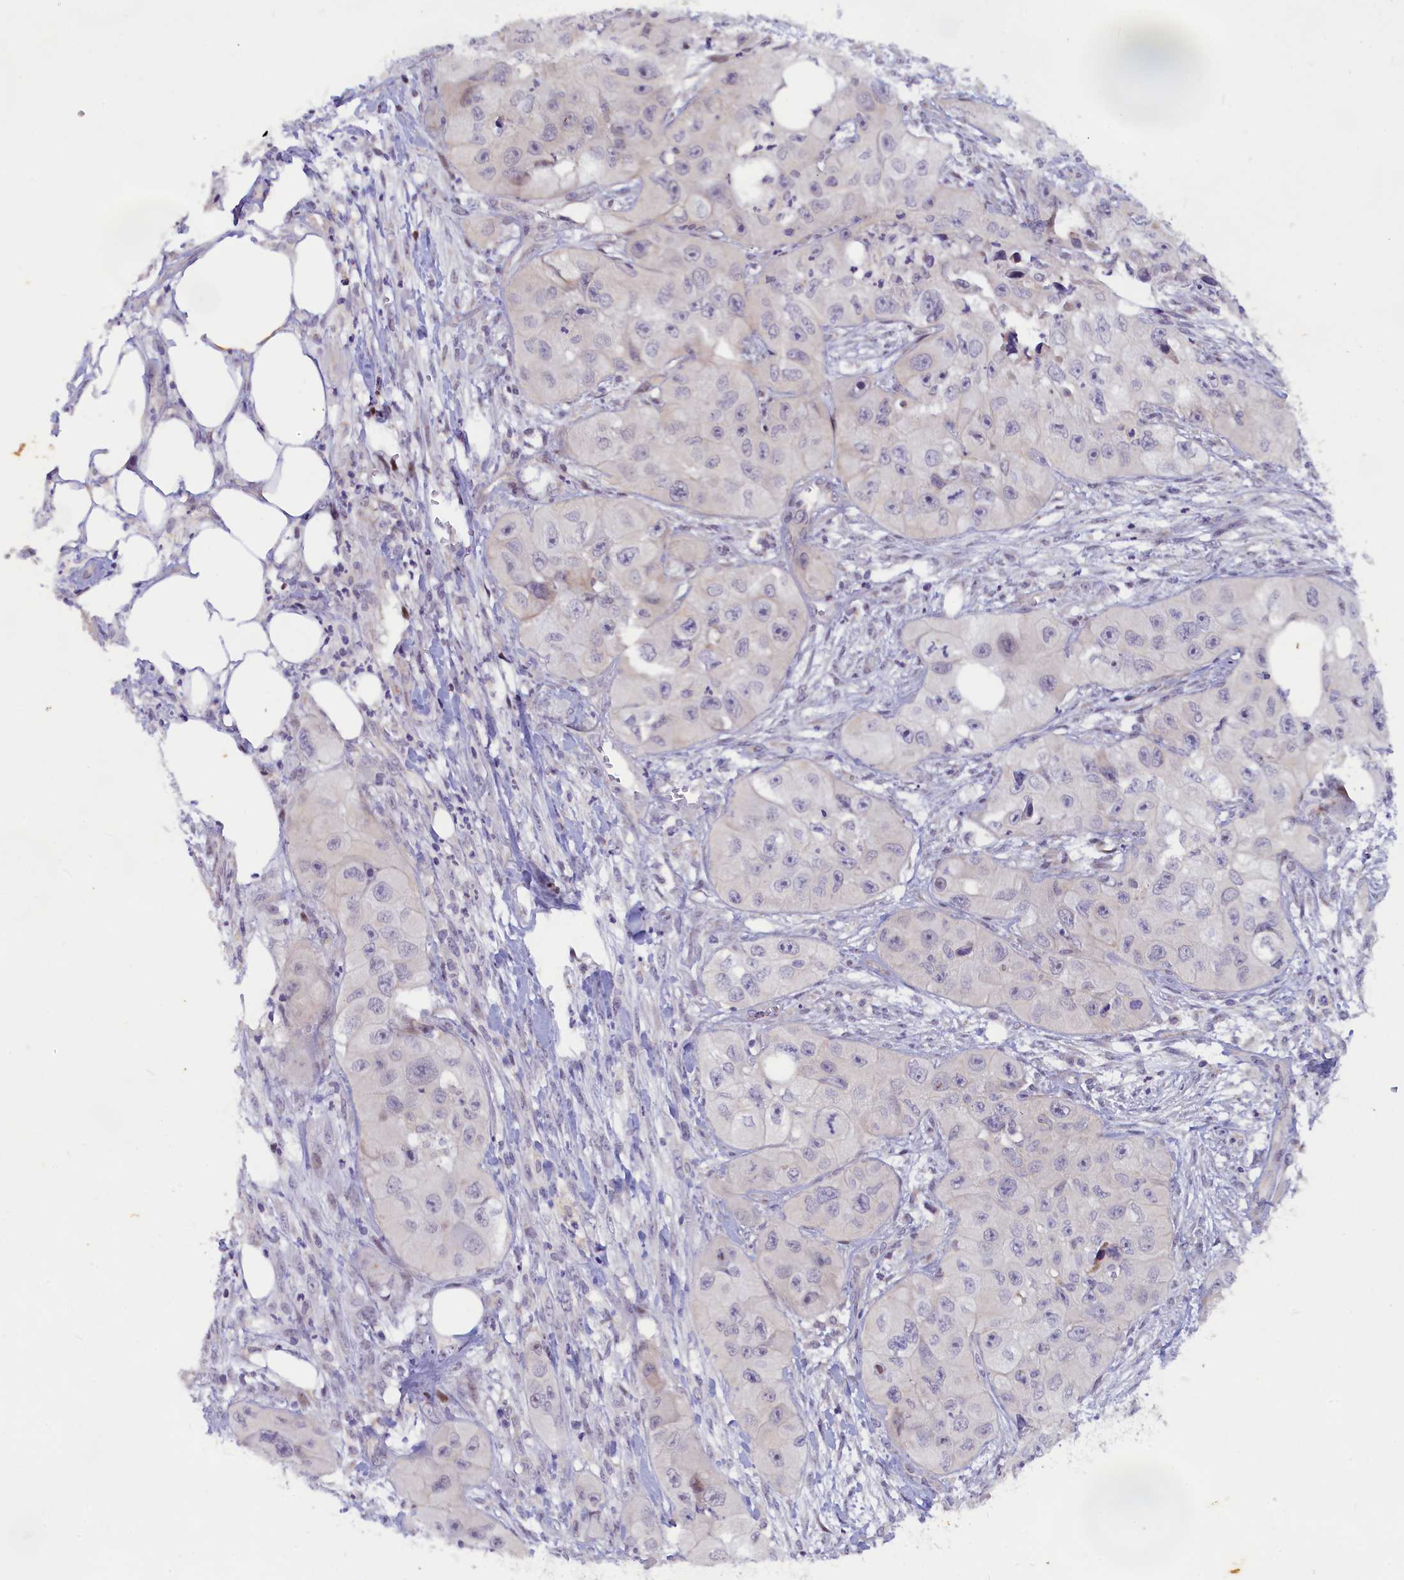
{"staining": {"intensity": "negative", "quantity": "none", "location": "none"}, "tissue": "skin cancer", "cell_type": "Tumor cells", "image_type": "cancer", "snomed": [{"axis": "morphology", "description": "Squamous cell carcinoma, NOS"}, {"axis": "topography", "description": "Skin"}, {"axis": "topography", "description": "Subcutis"}], "caption": "The immunohistochemistry (IHC) image has no significant positivity in tumor cells of squamous cell carcinoma (skin) tissue.", "gene": "ANKRD34B", "patient": {"sex": "male", "age": 73}}